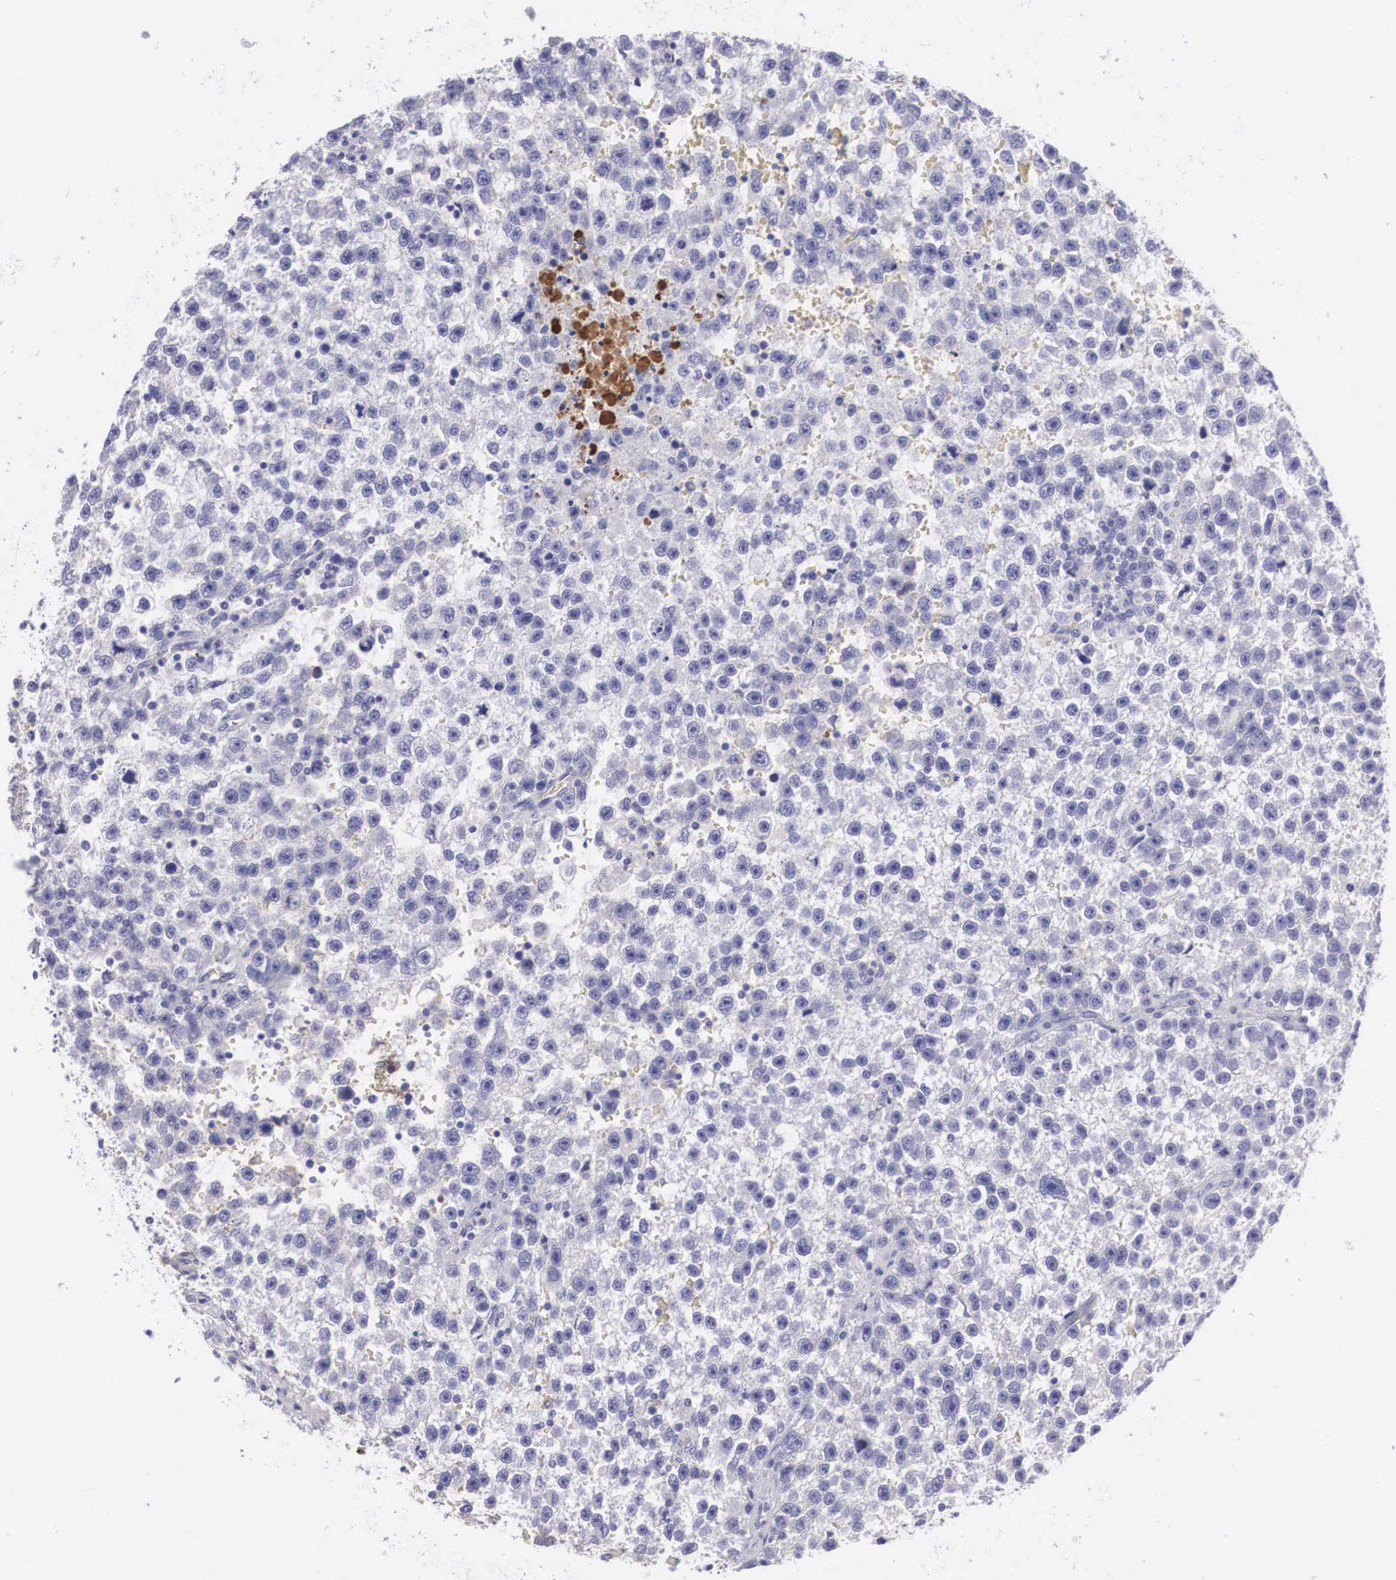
{"staining": {"intensity": "negative", "quantity": "none", "location": "none"}, "tissue": "testis cancer", "cell_type": "Tumor cells", "image_type": "cancer", "snomed": [{"axis": "morphology", "description": "Seminoma, NOS"}, {"axis": "topography", "description": "Testis"}], "caption": "Tumor cells show no significant protein expression in testis cancer (seminoma).", "gene": "CLU", "patient": {"sex": "male", "age": 33}}